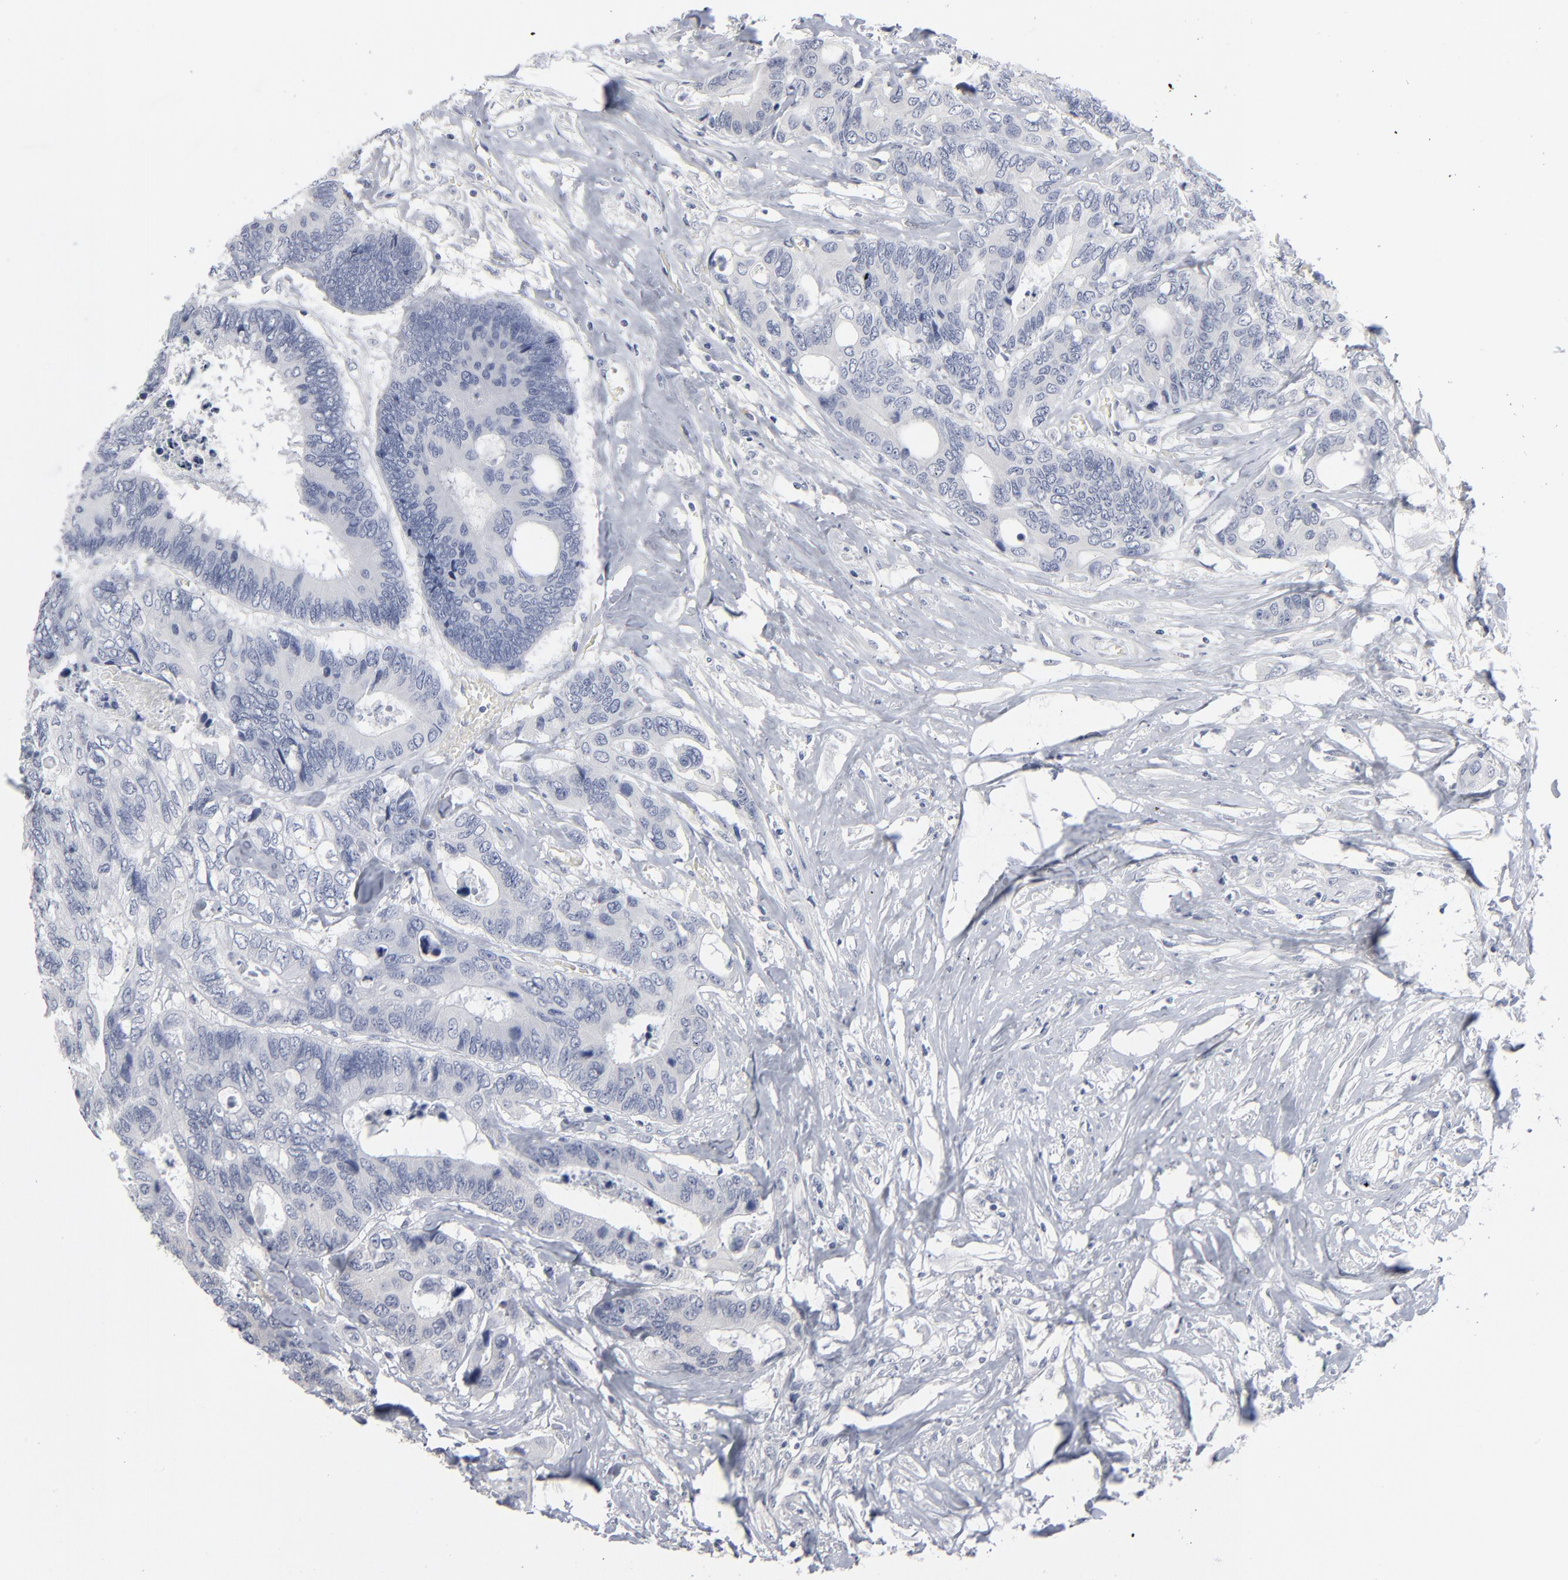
{"staining": {"intensity": "negative", "quantity": "none", "location": "none"}, "tissue": "colorectal cancer", "cell_type": "Tumor cells", "image_type": "cancer", "snomed": [{"axis": "morphology", "description": "Adenocarcinoma, NOS"}, {"axis": "topography", "description": "Rectum"}], "caption": "There is no significant positivity in tumor cells of colorectal cancer.", "gene": "PAGE1", "patient": {"sex": "male", "age": 55}}